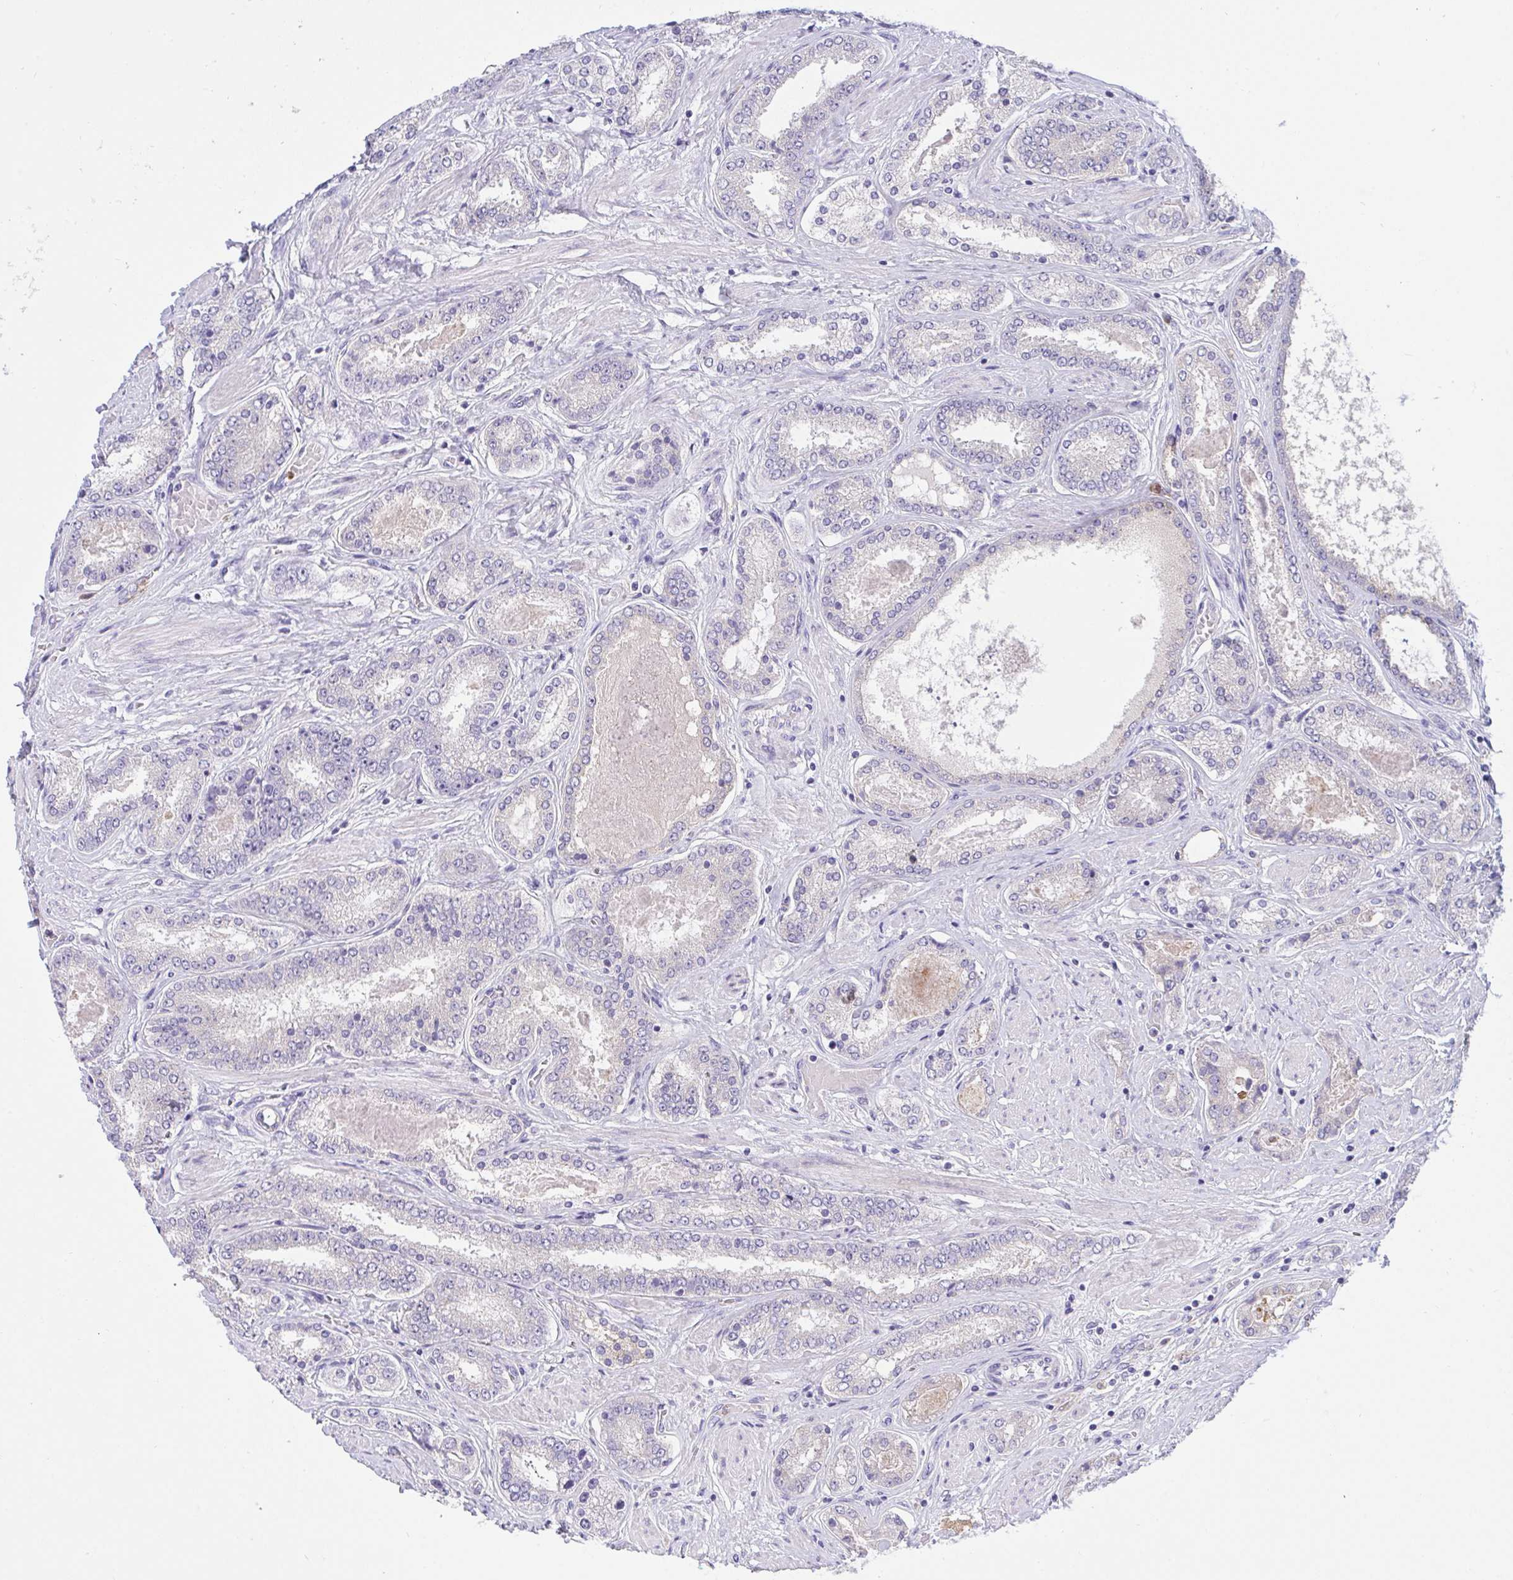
{"staining": {"intensity": "weak", "quantity": "<25%", "location": "cytoplasmic/membranous"}, "tissue": "prostate cancer", "cell_type": "Tumor cells", "image_type": "cancer", "snomed": [{"axis": "morphology", "description": "Adenocarcinoma, High grade"}, {"axis": "topography", "description": "Prostate"}], "caption": "High magnification brightfield microscopy of prostate cancer (adenocarcinoma (high-grade)) stained with DAB (brown) and counterstained with hematoxylin (blue): tumor cells show no significant positivity.", "gene": "ZNF554", "patient": {"sex": "male", "age": 63}}